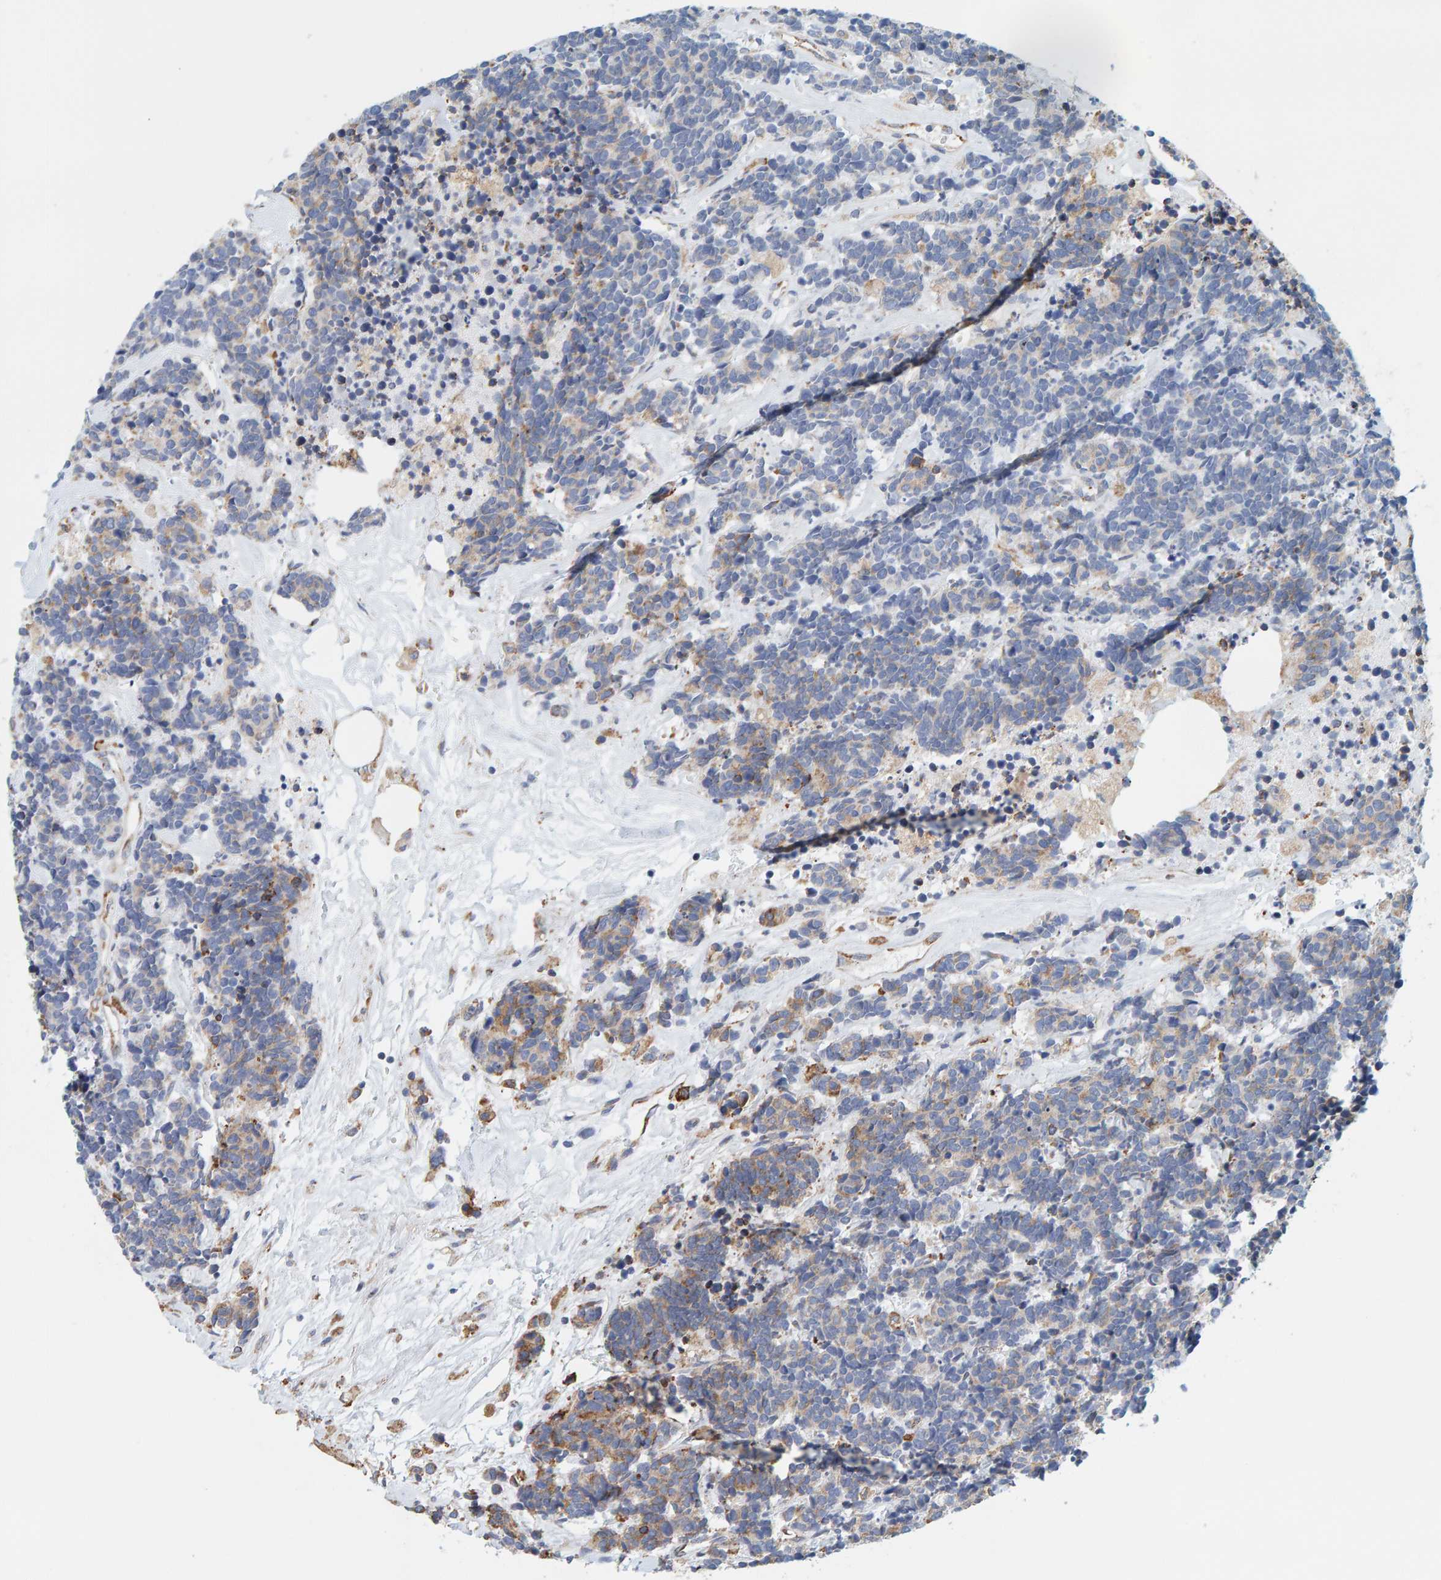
{"staining": {"intensity": "moderate", "quantity": "<25%", "location": "cytoplasmic/membranous"}, "tissue": "carcinoid", "cell_type": "Tumor cells", "image_type": "cancer", "snomed": [{"axis": "morphology", "description": "Carcinoma, NOS"}, {"axis": "morphology", "description": "Carcinoid, malignant, NOS"}, {"axis": "topography", "description": "Urinary bladder"}], "caption": "Brown immunohistochemical staining in carcinoid (malignant) demonstrates moderate cytoplasmic/membranous expression in approximately <25% of tumor cells.", "gene": "SGPL1", "patient": {"sex": "male", "age": 57}}